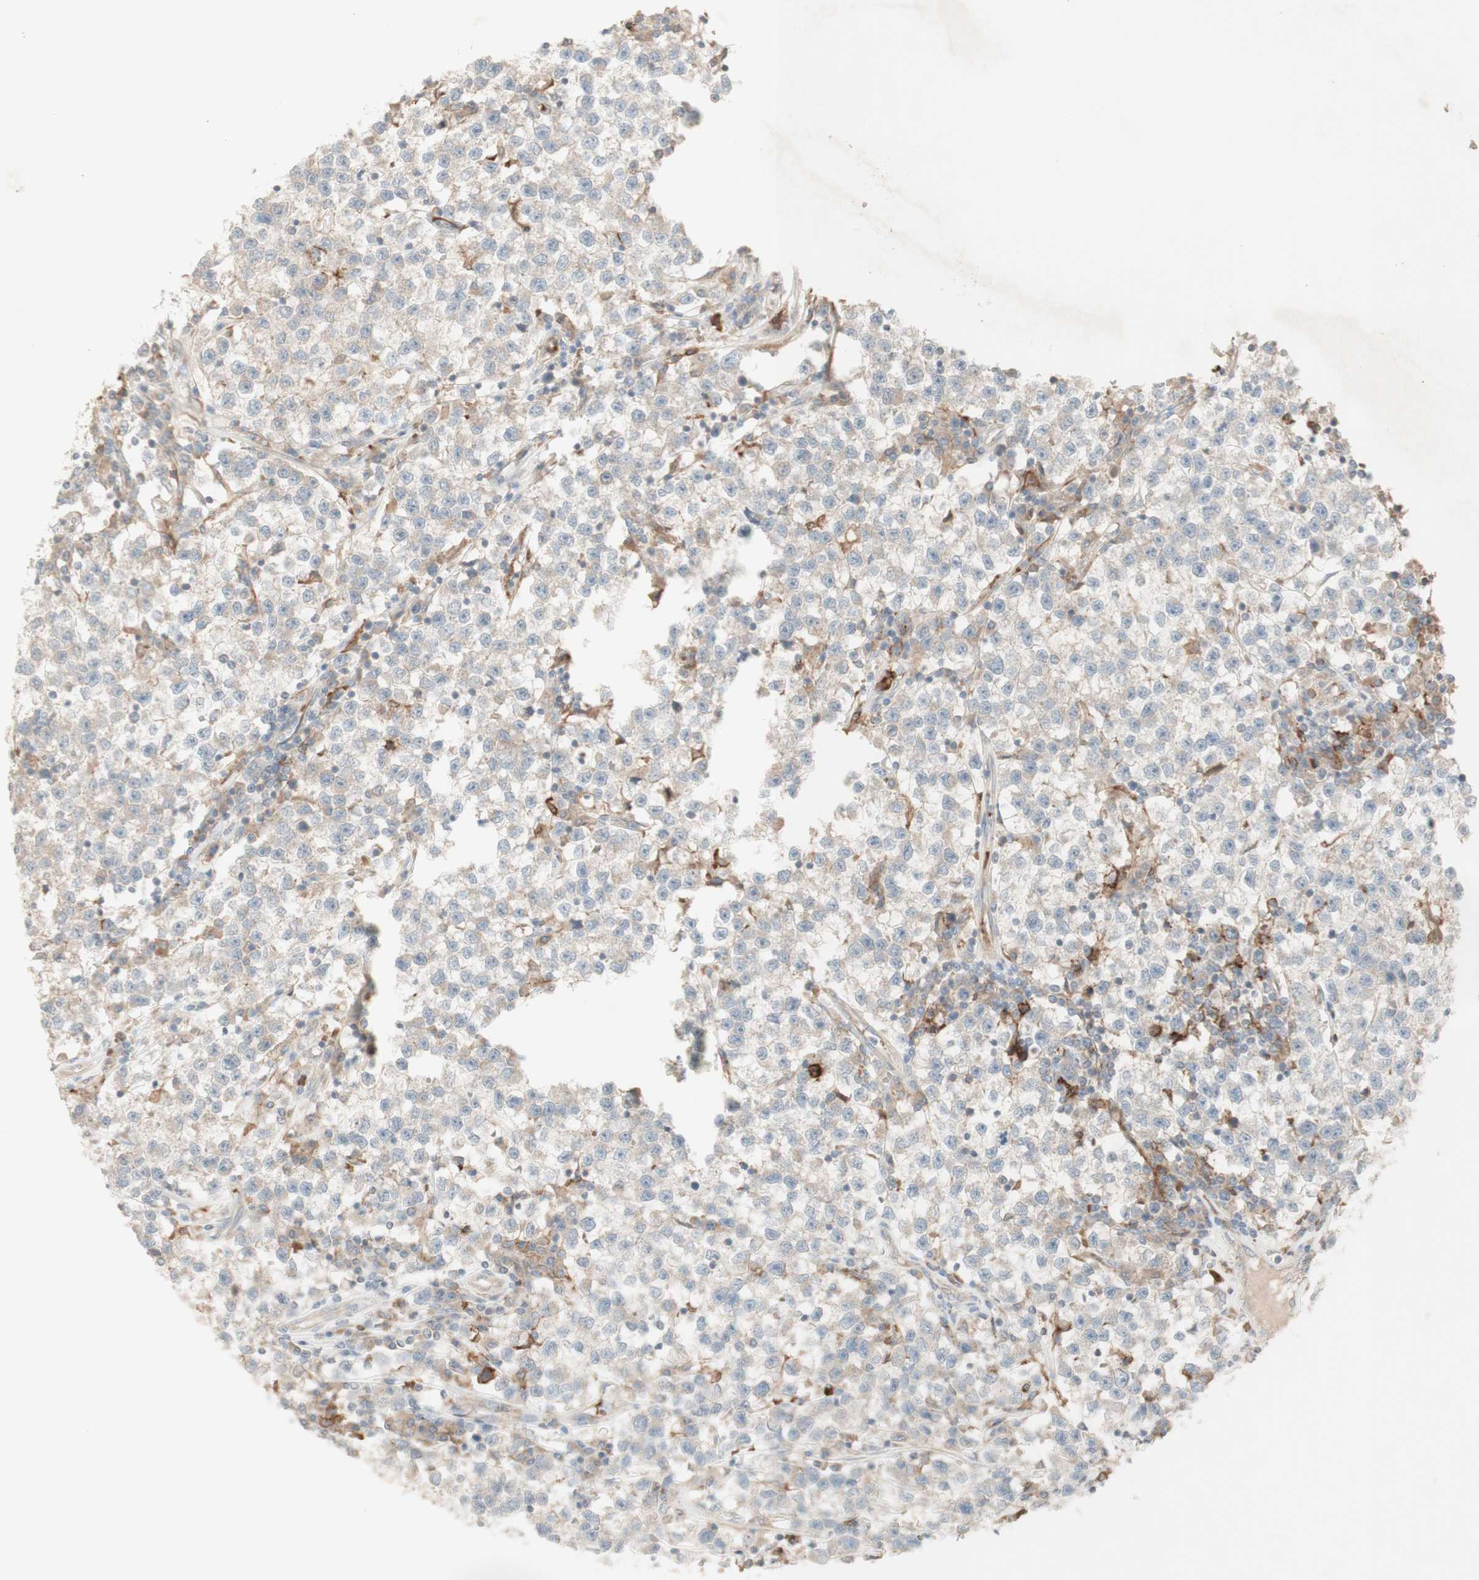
{"staining": {"intensity": "weak", "quantity": "<25%", "location": "cytoplasmic/membranous"}, "tissue": "testis cancer", "cell_type": "Tumor cells", "image_type": "cancer", "snomed": [{"axis": "morphology", "description": "Seminoma, NOS"}, {"axis": "topography", "description": "Testis"}], "caption": "Tumor cells are negative for protein expression in human testis seminoma.", "gene": "PTGER4", "patient": {"sex": "male", "age": 22}}